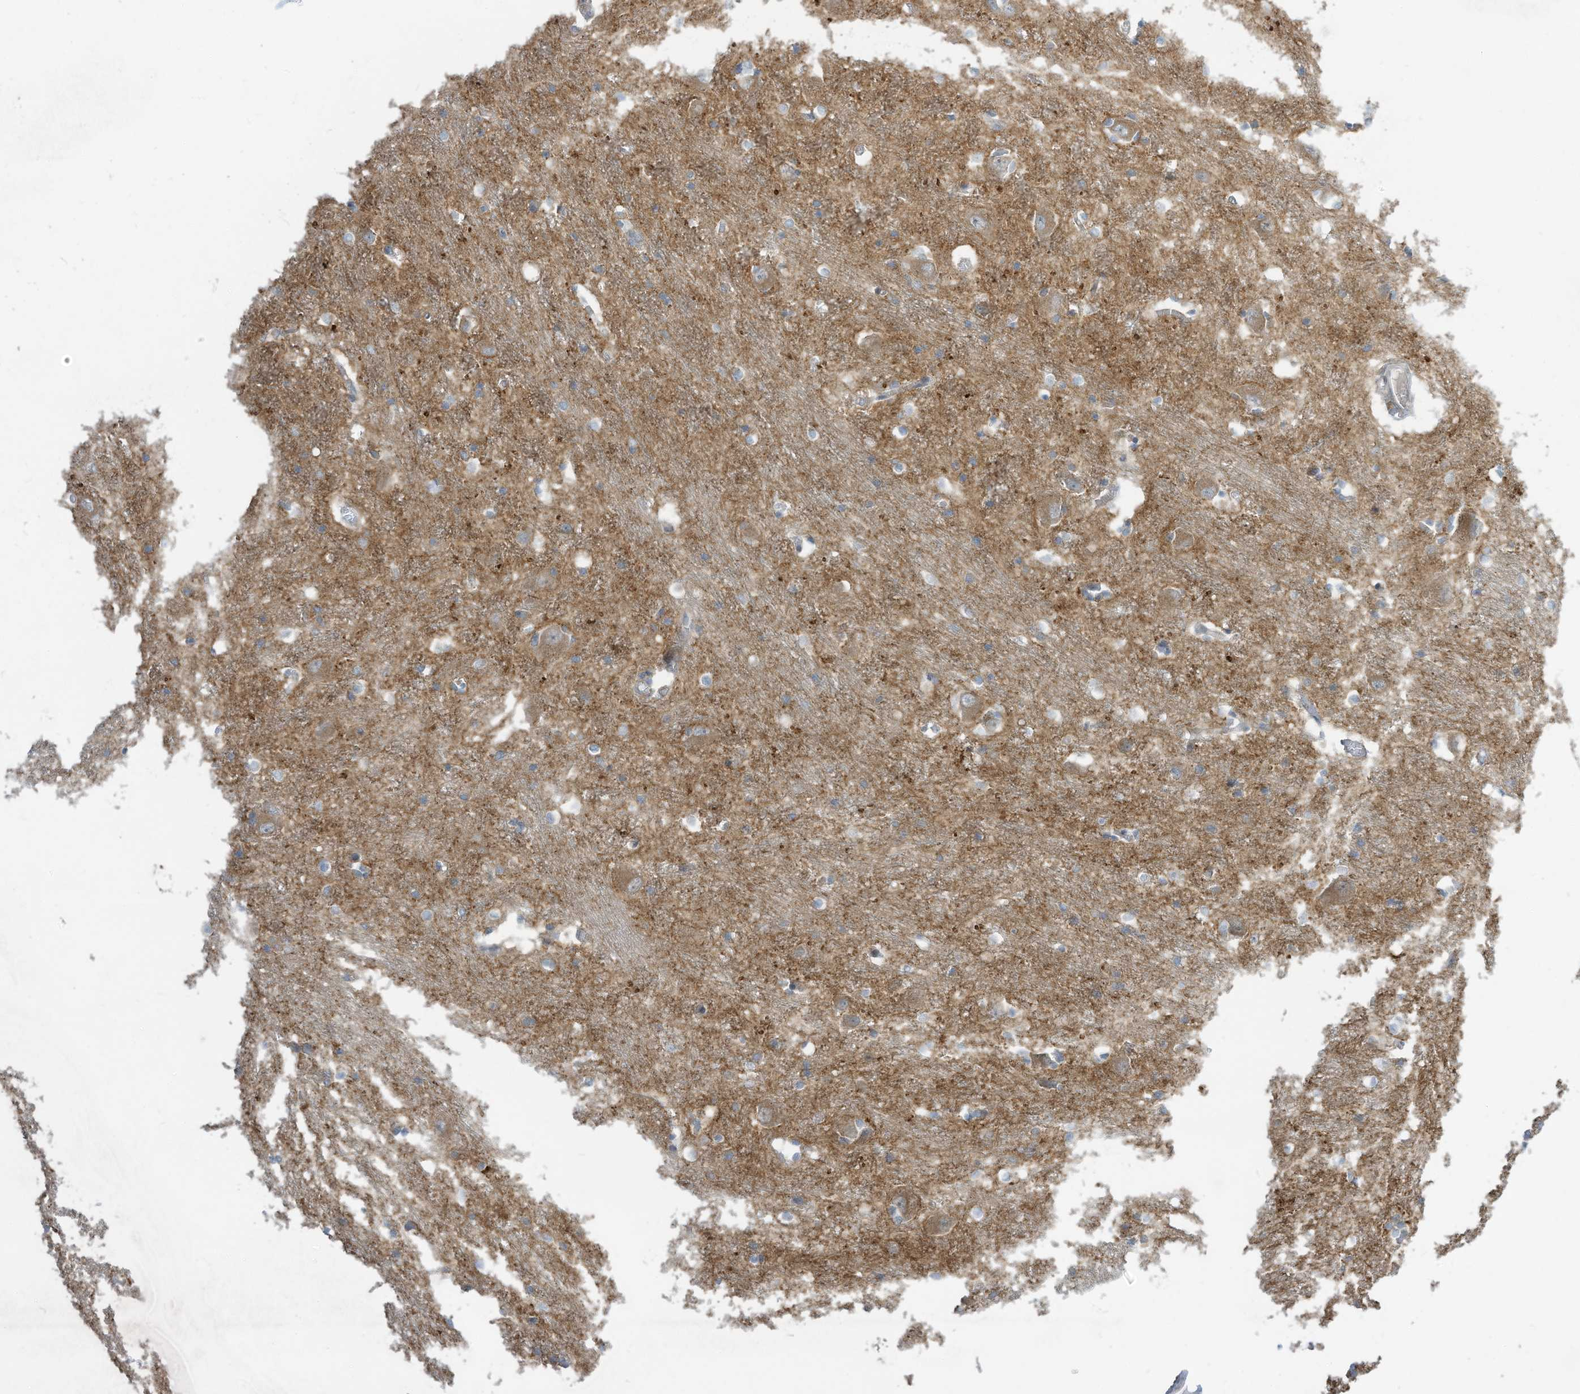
{"staining": {"intensity": "weak", "quantity": "25%-75%", "location": "cytoplasmic/membranous"}, "tissue": "caudate", "cell_type": "Glial cells", "image_type": "normal", "snomed": [{"axis": "morphology", "description": "Normal tissue, NOS"}, {"axis": "topography", "description": "Lateral ventricle wall"}], "caption": "Immunohistochemistry (IHC) micrograph of benign caudate: caudate stained using IHC exhibits low levels of weak protein expression localized specifically in the cytoplasmic/membranous of glial cells, appearing as a cytoplasmic/membranous brown color.", "gene": "DZIP3", "patient": {"sex": "male", "age": 37}}